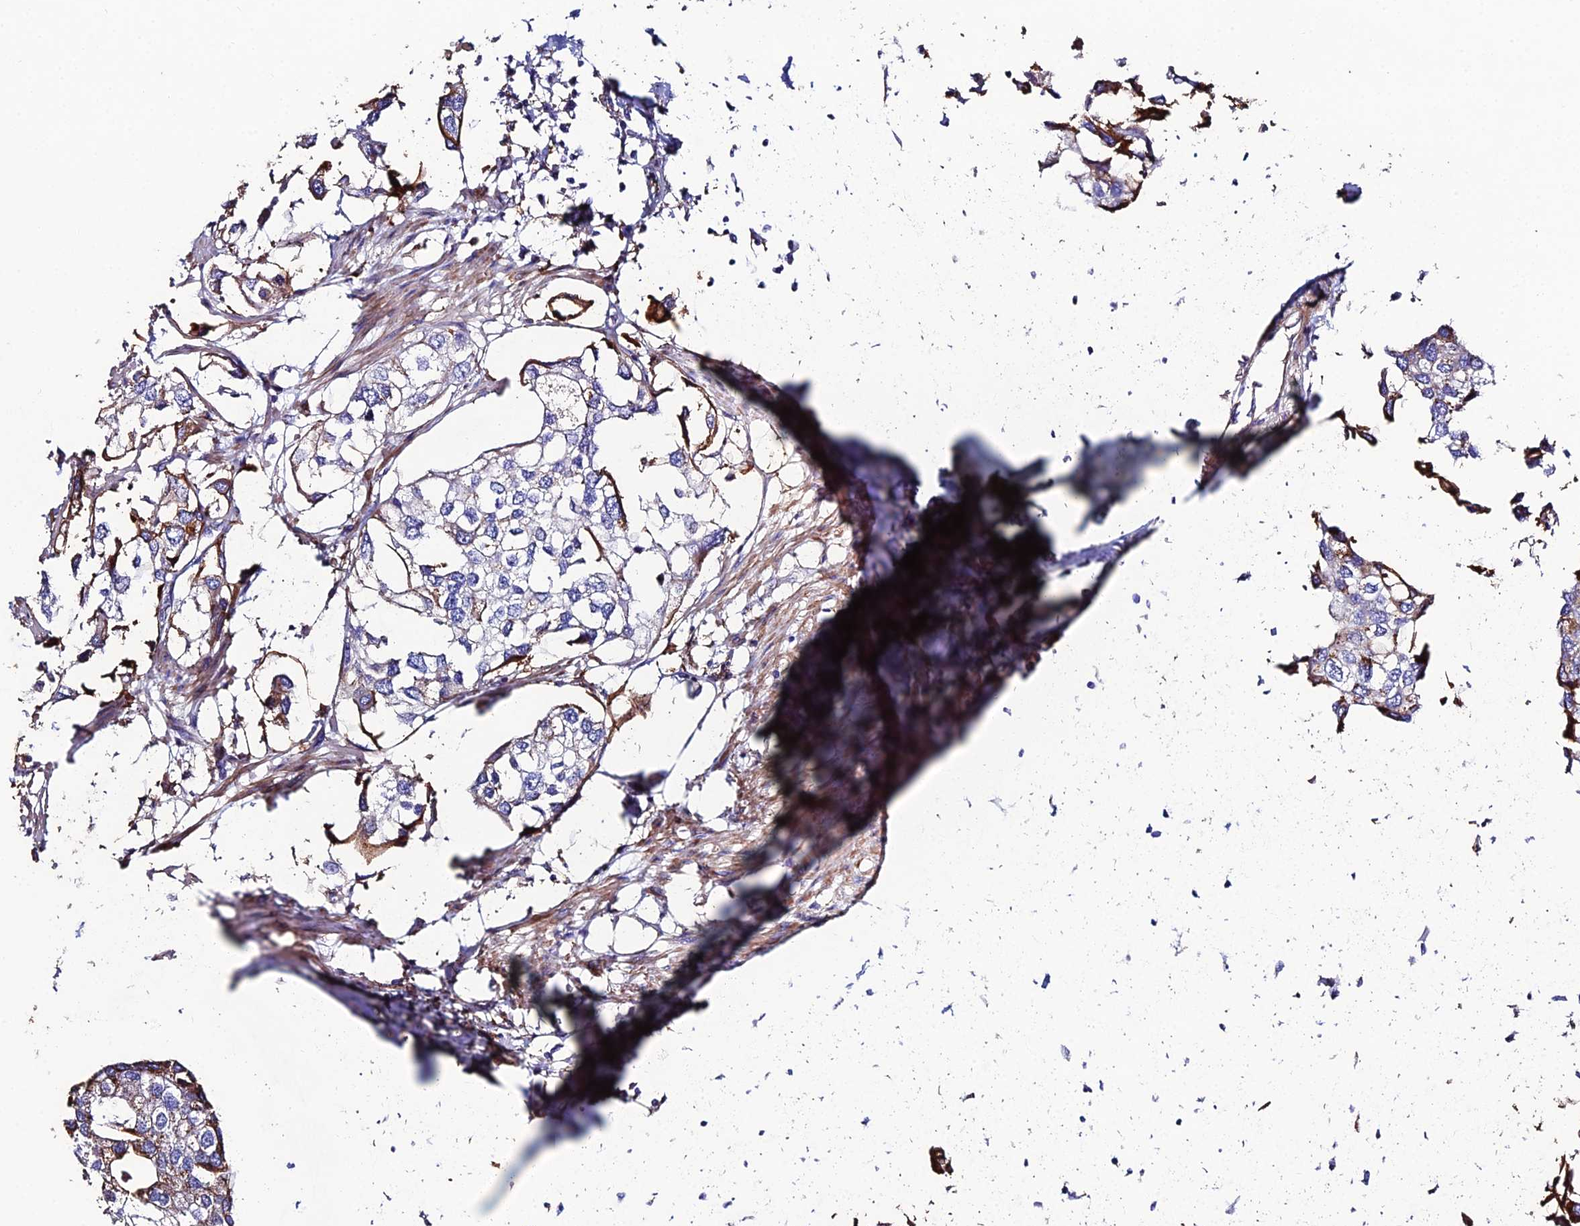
{"staining": {"intensity": "negative", "quantity": "none", "location": "none"}, "tissue": "urothelial cancer", "cell_type": "Tumor cells", "image_type": "cancer", "snomed": [{"axis": "morphology", "description": "Urothelial carcinoma, High grade"}, {"axis": "topography", "description": "Urinary bladder"}], "caption": "Tumor cells are negative for brown protein staining in urothelial carcinoma (high-grade).", "gene": "C6", "patient": {"sex": "male", "age": 64}}